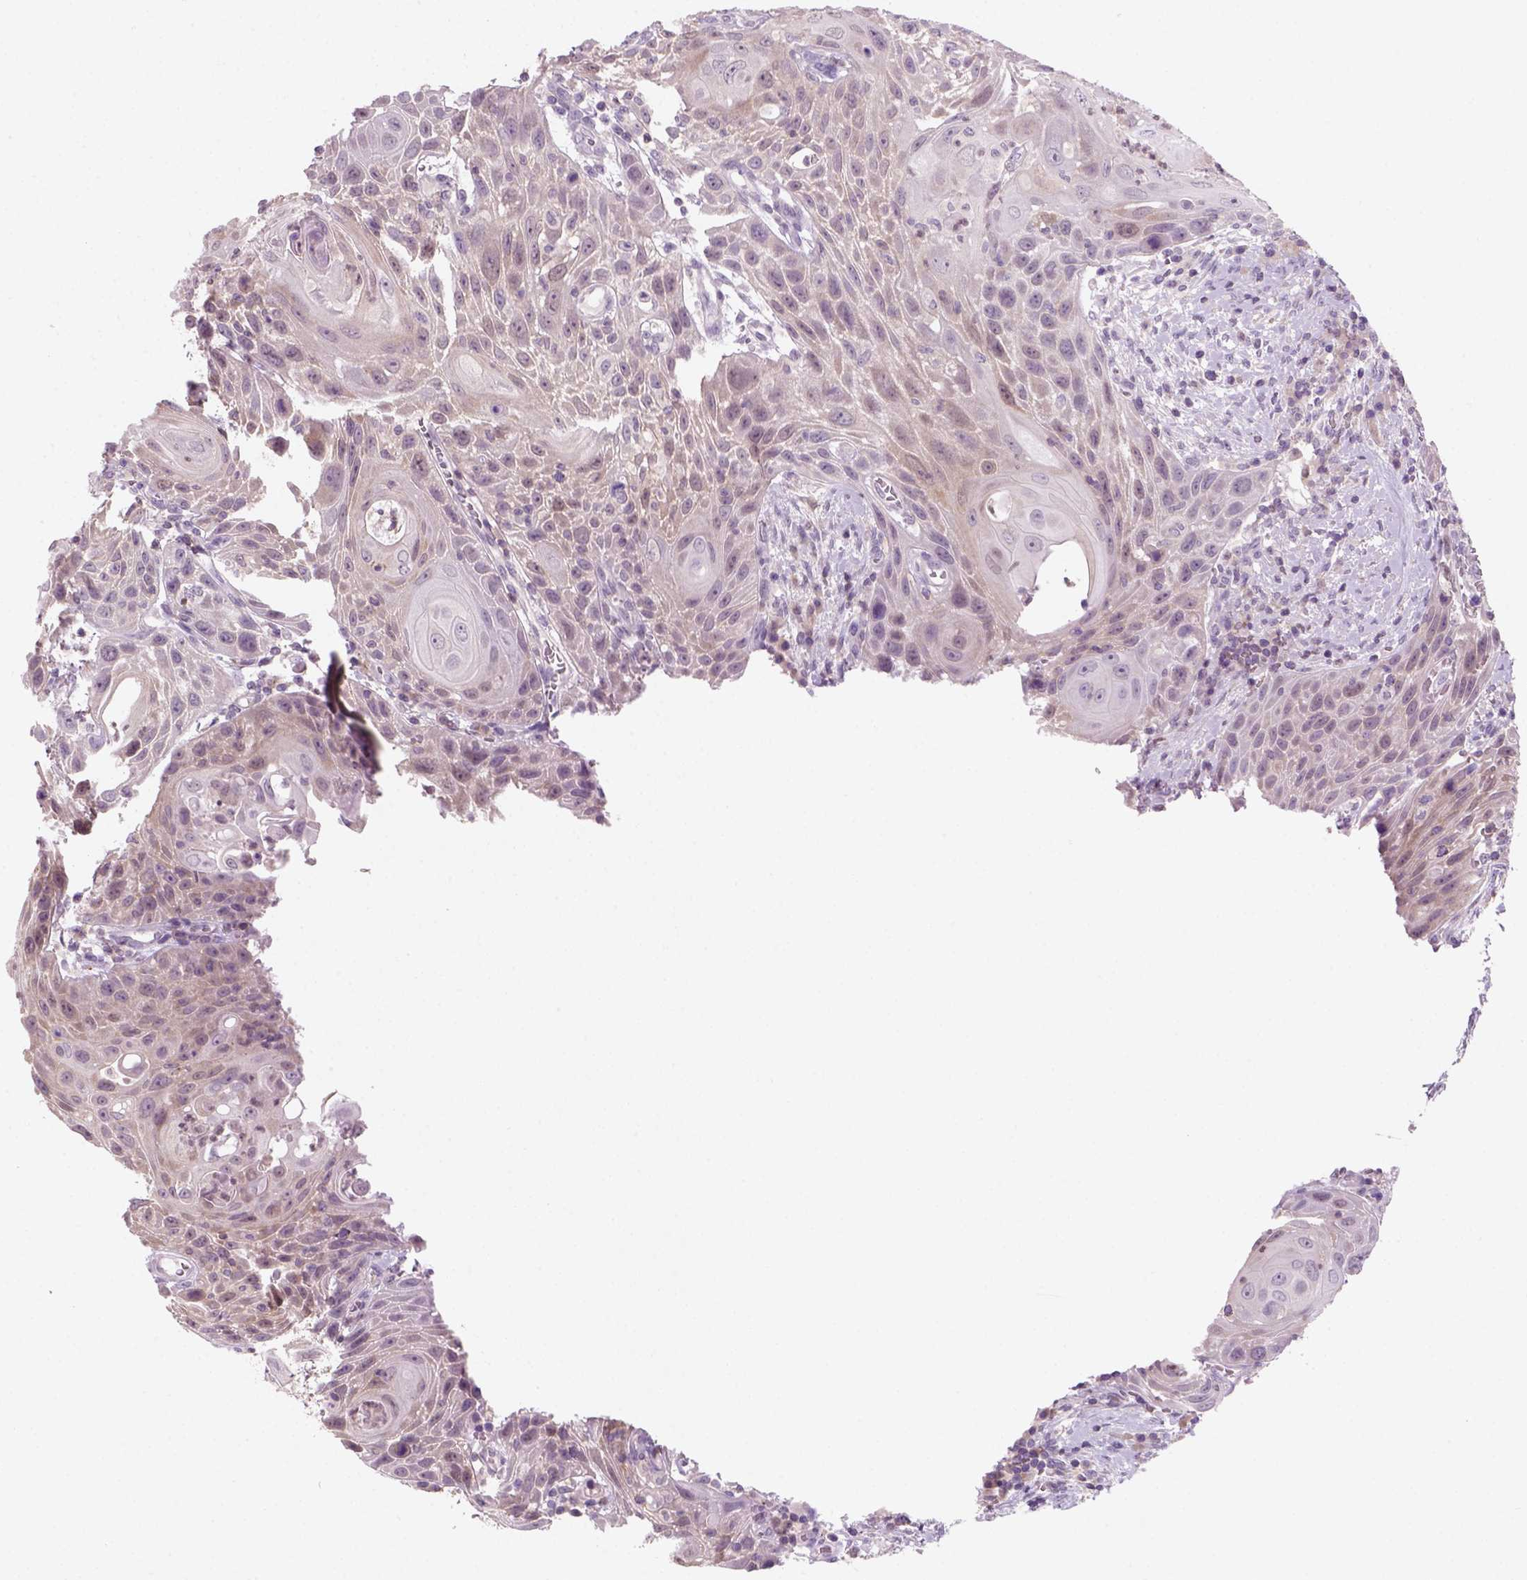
{"staining": {"intensity": "negative", "quantity": "none", "location": "none"}, "tissue": "head and neck cancer", "cell_type": "Tumor cells", "image_type": "cancer", "snomed": [{"axis": "morphology", "description": "Squamous cell carcinoma, NOS"}, {"axis": "topography", "description": "Head-Neck"}], "caption": "An immunohistochemistry (IHC) histopathology image of head and neck cancer is shown. There is no staining in tumor cells of head and neck cancer.", "gene": "GOT1", "patient": {"sex": "male", "age": 69}}